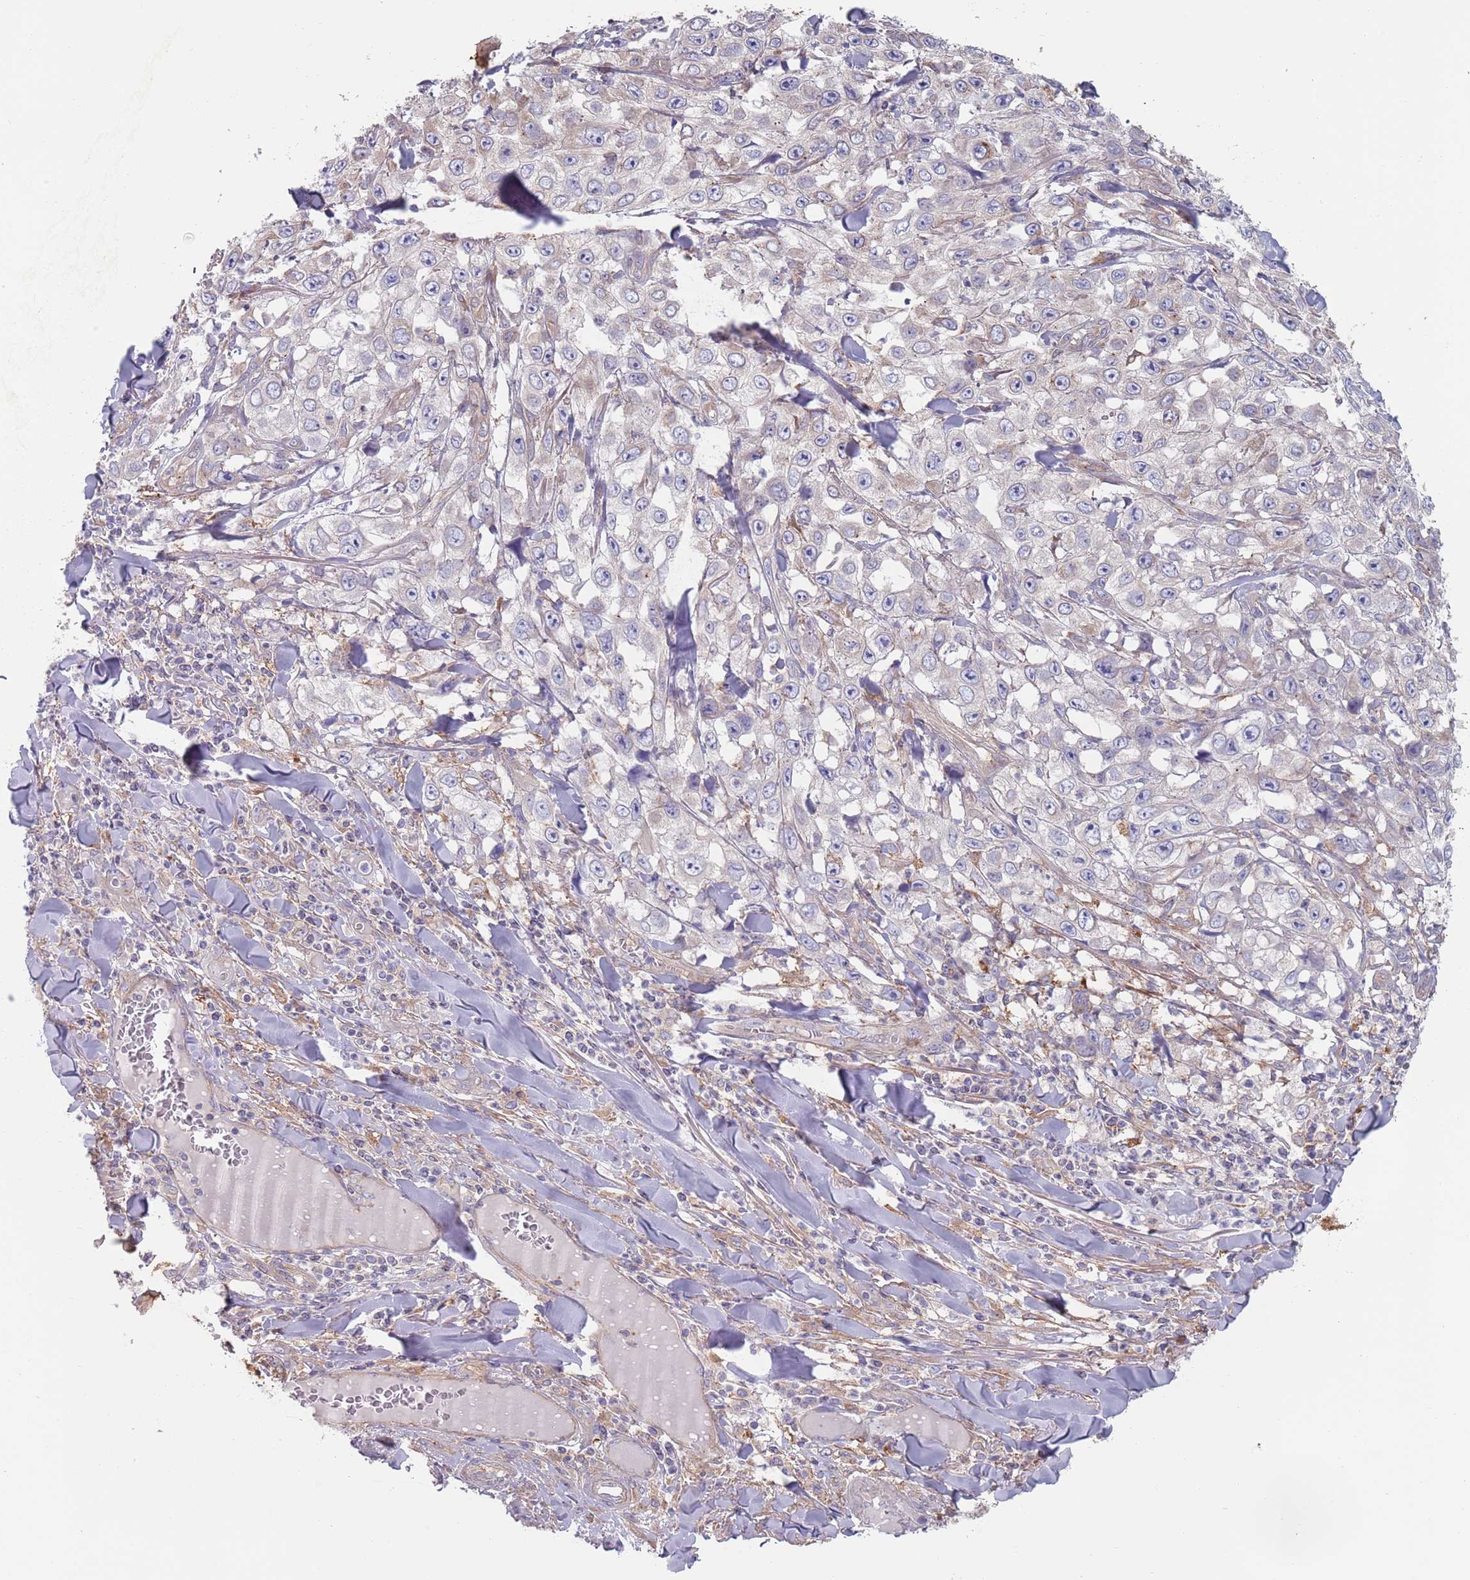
{"staining": {"intensity": "weak", "quantity": "<25%", "location": "cytoplasmic/membranous"}, "tissue": "skin cancer", "cell_type": "Tumor cells", "image_type": "cancer", "snomed": [{"axis": "morphology", "description": "Squamous cell carcinoma, NOS"}, {"axis": "topography", "description": "Skin"}], "caption": "A high-resolution photomicrograph shows immunohistochemistry (IHC) staining of skin cancer, which reveals no significant positivity in tumor cells. Brightfield microscopy of immunohistochemistry stained with DAB (brown) and hematoxylin (blue), captured at high magnification.", "gene": "APPL2", "patient": {"sex": "male", "age": 82}}